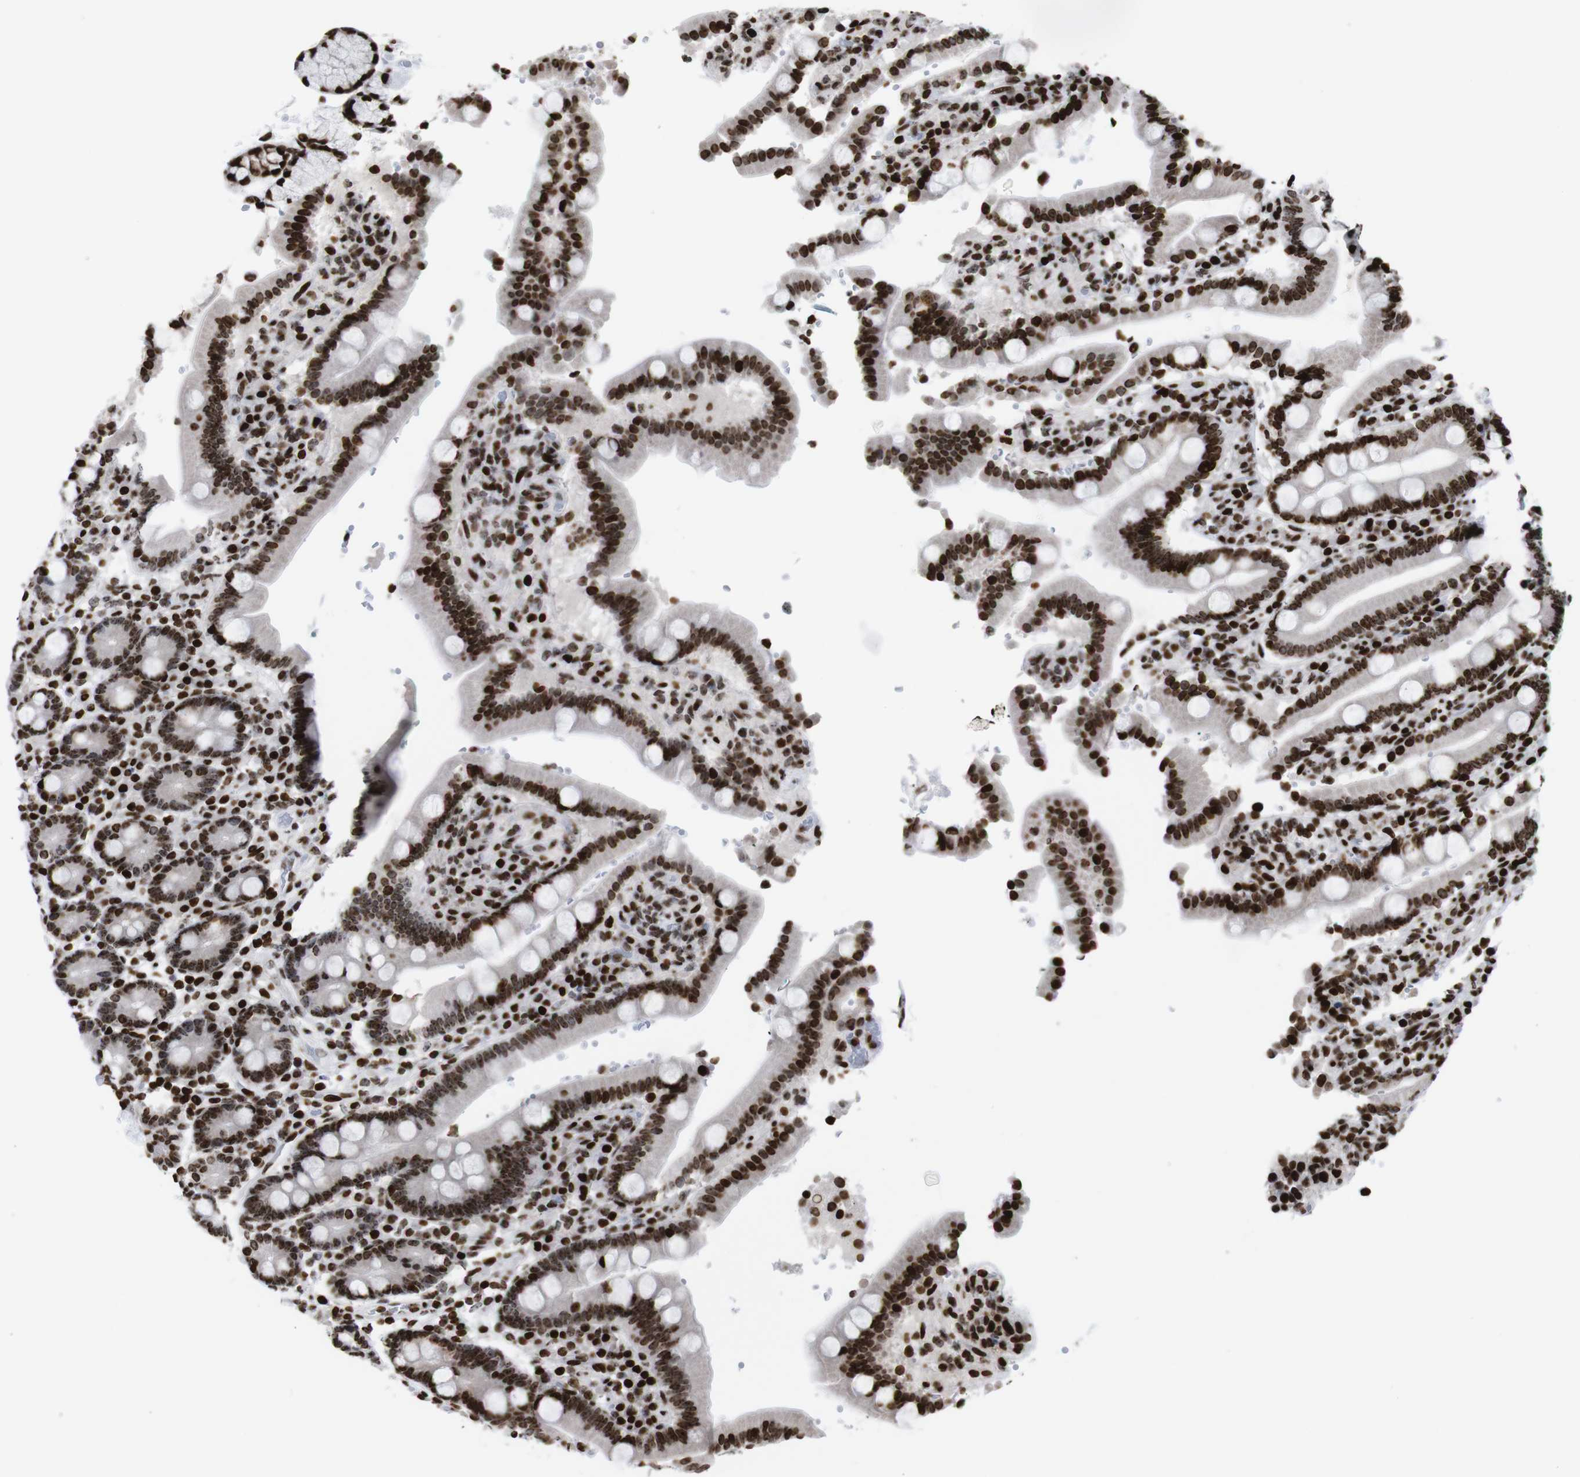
{"staining": {"intensity": "strong", "quantity": ">75%", "location": "nuclear"}, "tissue": "duodenum", "cell_type": "Glandular cells", "image_type": "normal", "snomed": [{"axis": "morphology", "description": "Normal tissue, NOS"}, {"axis": "topography", "description": "Small intestine, NOS"}], "caption": "Benign duodenum shows strong nuclear staining in approximately >75% of glandular cells, visualized by immunohistochemistry.", "gene": "H1", "patient": {"sex": "female", "age": 71}}